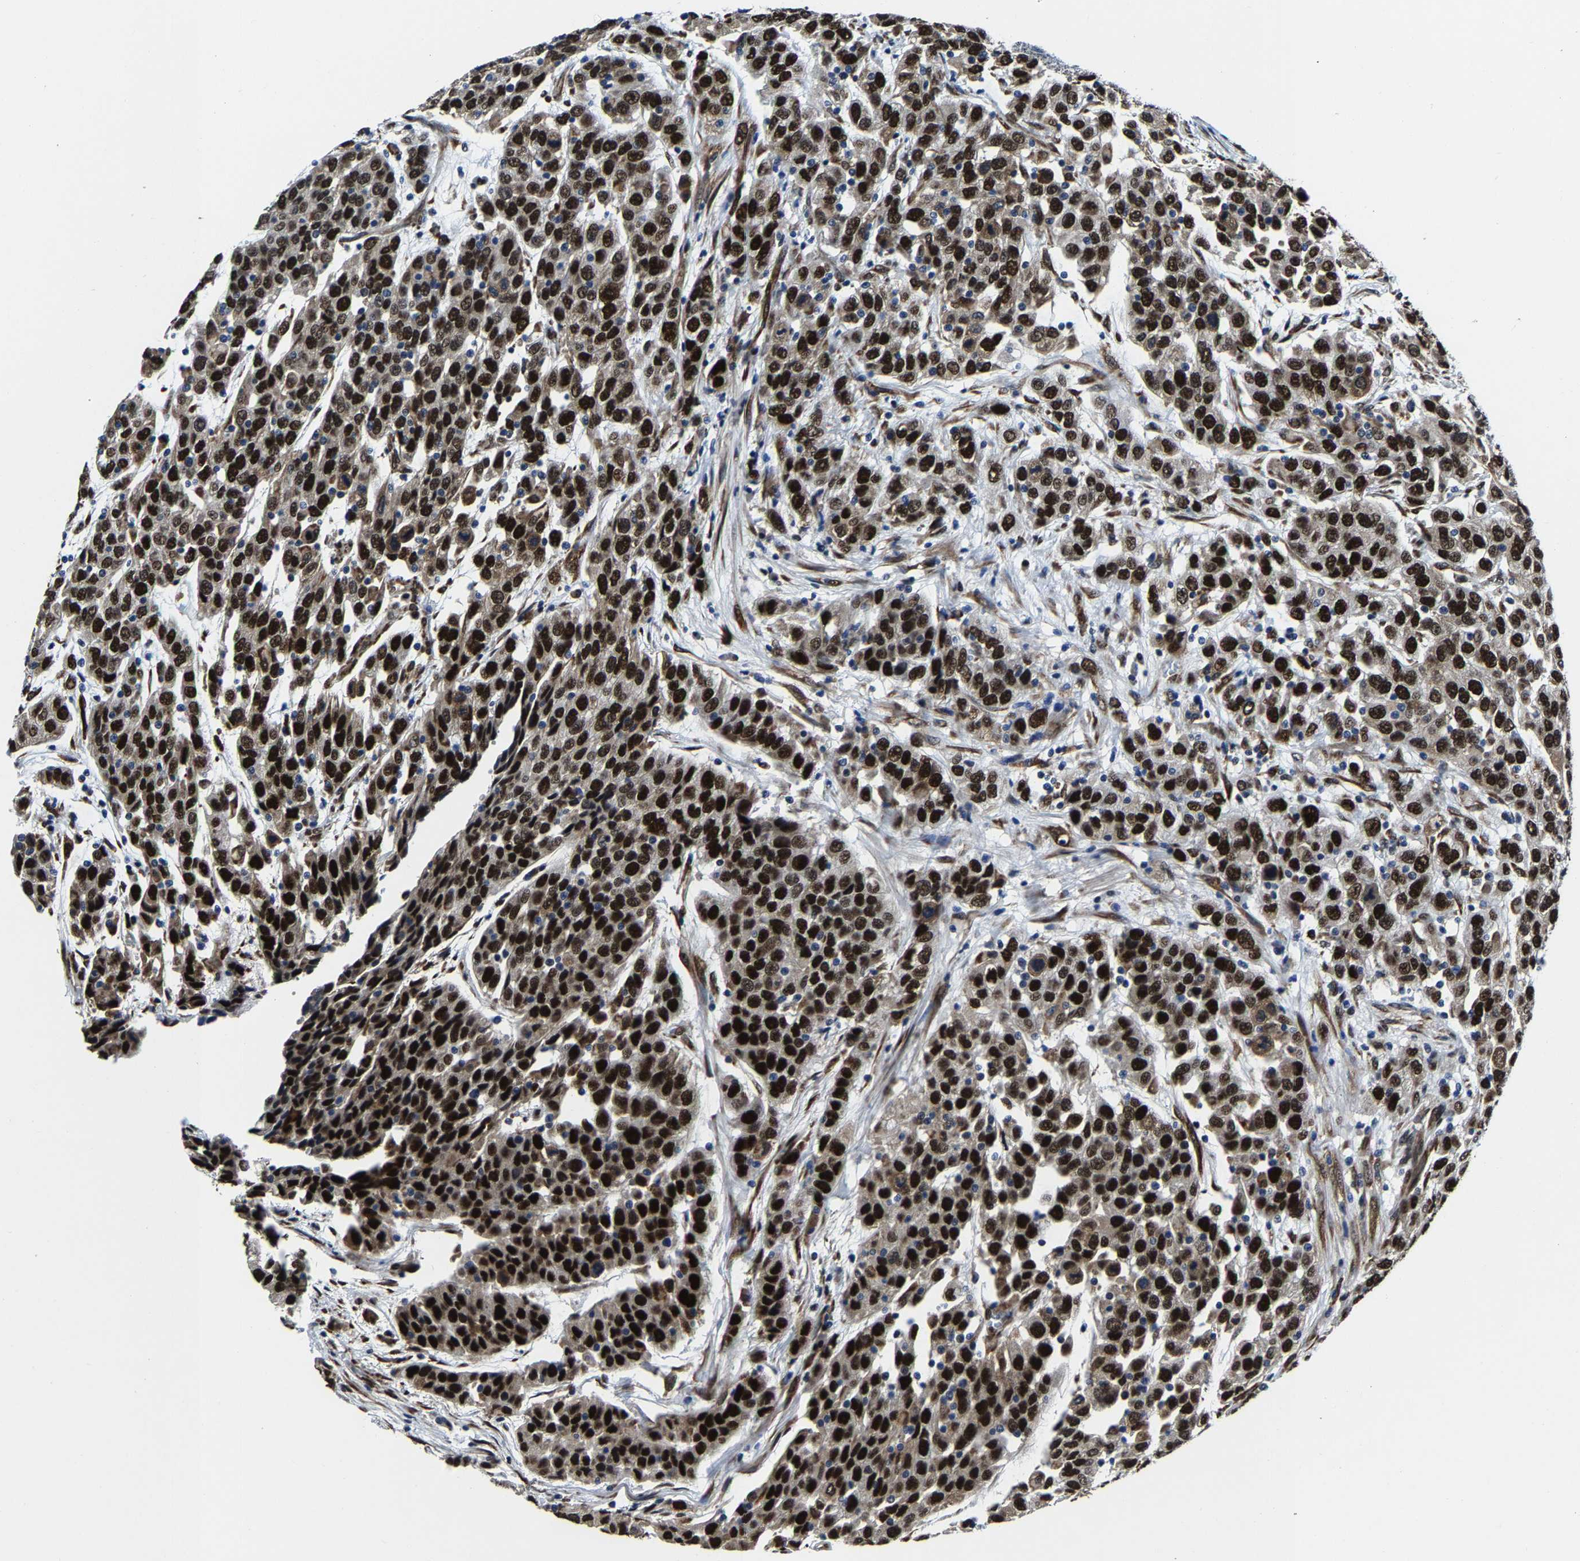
{"staining": {"intensity": "strong", "quantity": ">75%", "location": "cytoplasmic/membranous,nuclear"}, "tissue": "urothelial cancer", "cell_type": "Tumor cells", "image_type": "cancer", "snomed": [{"axis": "morphology", "description": "Urothelial carcinoma, High grade"}, {"axis": "topography", "description": "Urinary bladder"}], "caption": "Immunohistochemistry (IHC) (DAB) staining of human urothelial cancer displays strong cytoplasmic/membranous and nuclear protein positivity in approximately >75% of tumor cells.", "gene": "METTL1", "patient": {"sex": "female", "age": 80}}